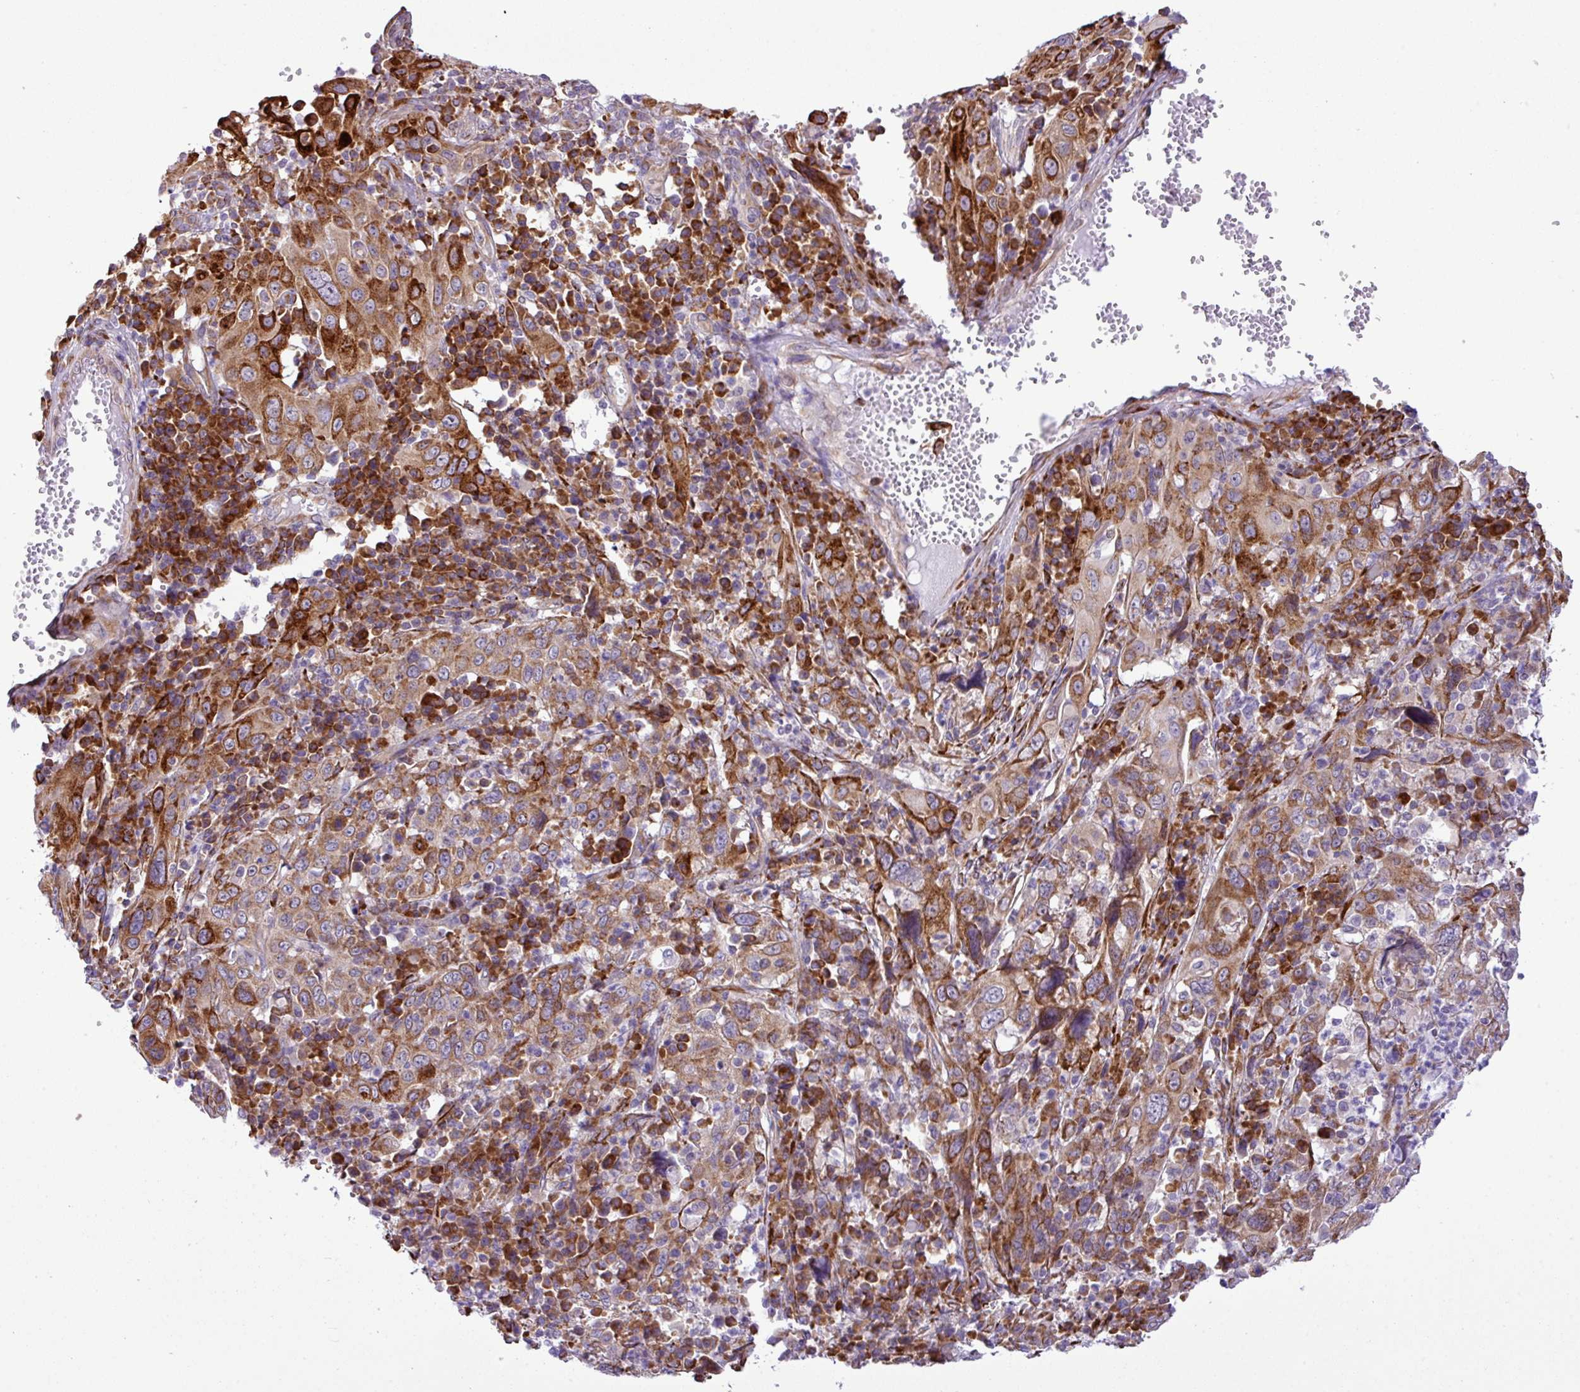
{"staining": {"intensity": "moderate", "quantity": ">75%", "location": "cytoplasmic/membranous"}, "tissue": "cervical cancer", "cell_type": "Tumor cells", "image_type": "cancer", "snomed": [{"axis": "morphology", "description": "Squamous cell carcinoma, NOS"}, {"axis": "topography", "description": "Cervix"}], "caption": "Squamous cell carcinoma (cervical) was stained to show a protein in brown. There is medium levels of moderate cytoplasmic/membranous staining in about >75% of tumor cells. The protein is stained brown, and the nuclei are stained in blue (DAB (3,3'-diaminobenzidine) IHC with brightfield microscopy, high magnification).", "gene": "CFAP97", "patient": {"sex": "female", "age": 46}}